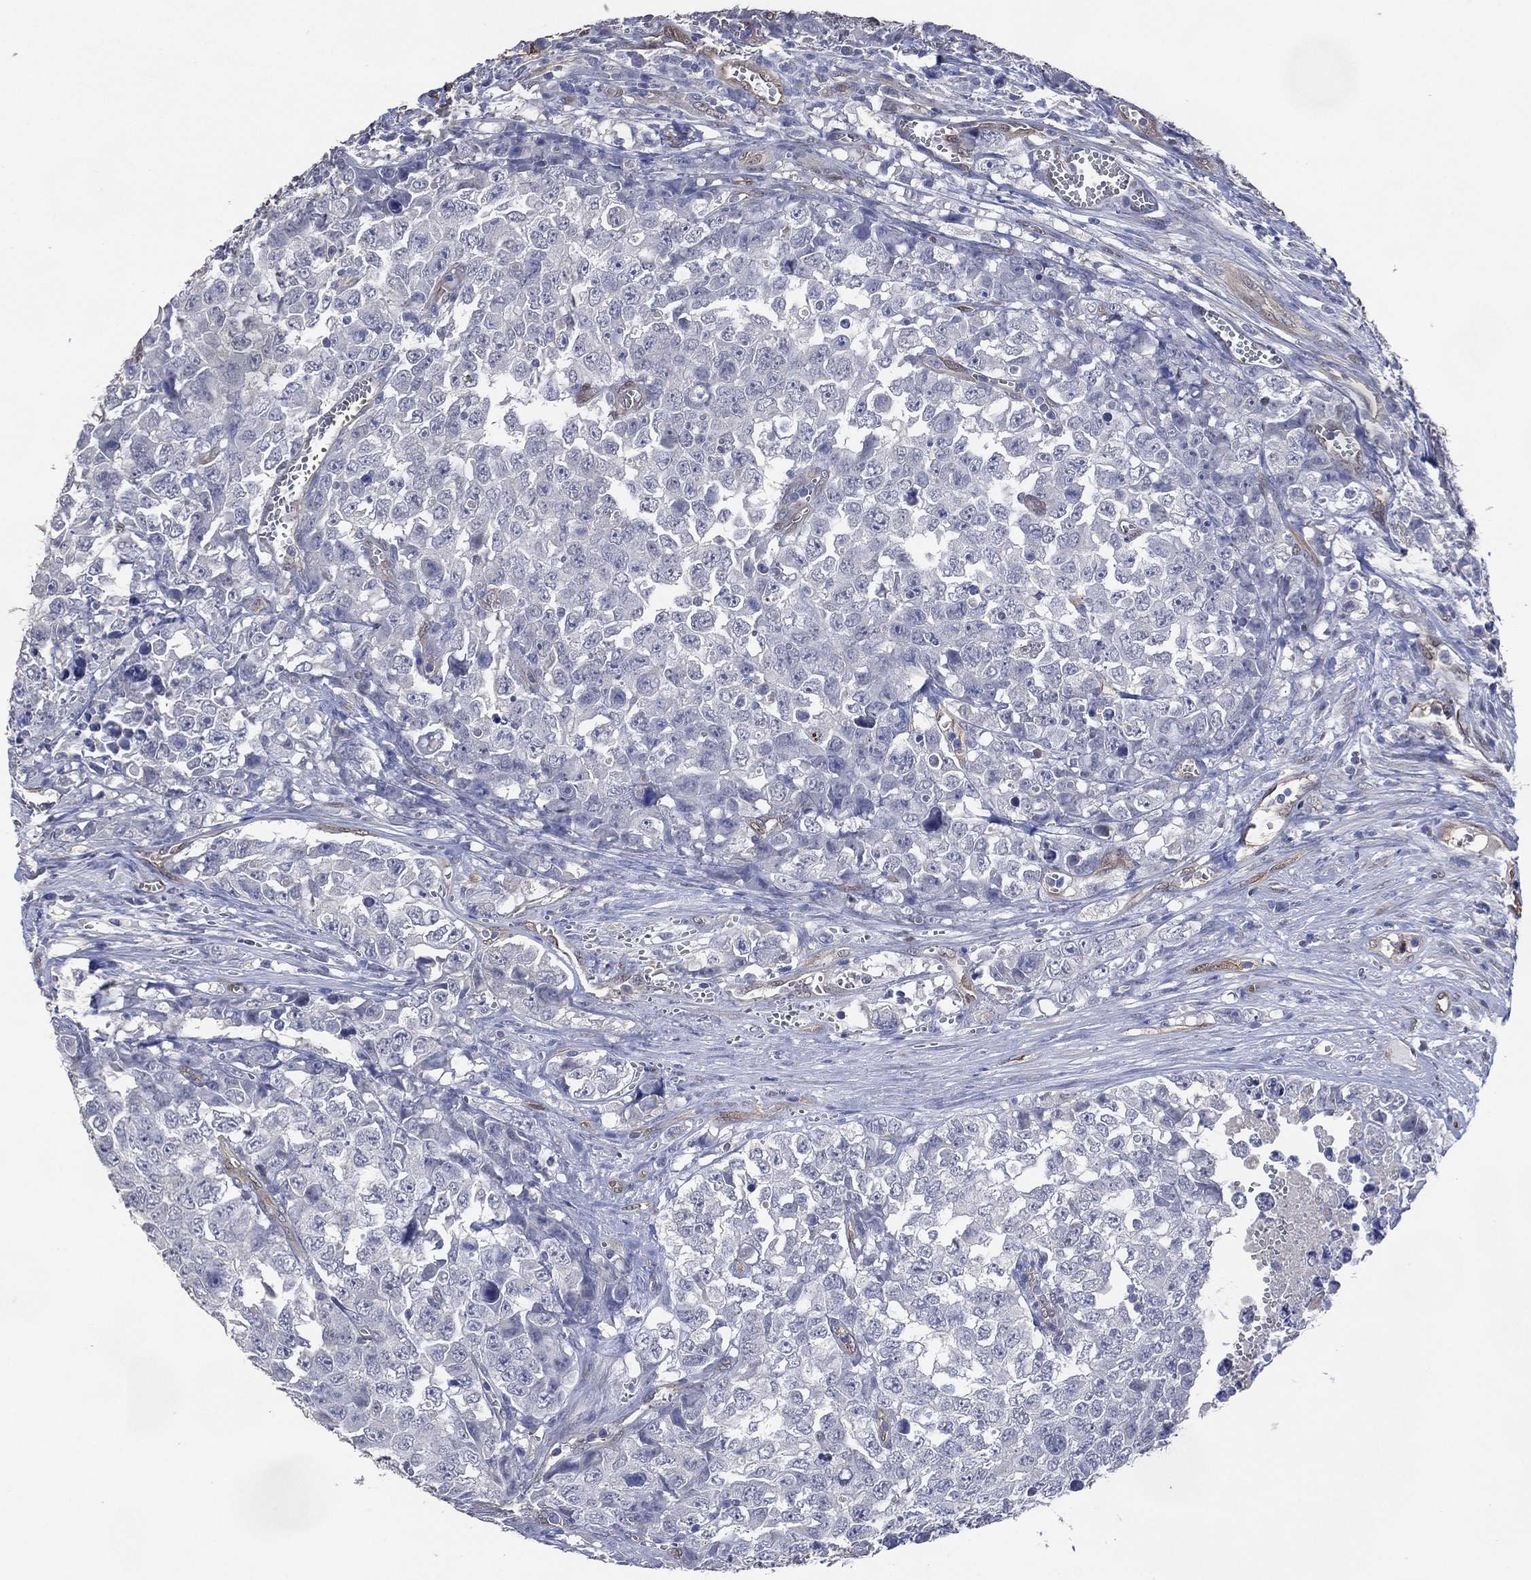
{"staining": {"intensity": "negative", "quantity": "none", "location": "none"}, "tissue": "testis cancer", "cell_type": "Tumor cells", "image_type": "cancer", "snomed": [{"axis": "morphology", "description": "Carcinoma, Embryonal, NOS"}, {"axis": "topography", "description": "Testis"}], "caption": "The micrograph reveals no significant staining in tumor cells of testis embryonal carcinoma. Nuclei are stained in blue.", "gene": "AK1", "patient": {"sex": "male", "age": 23}}